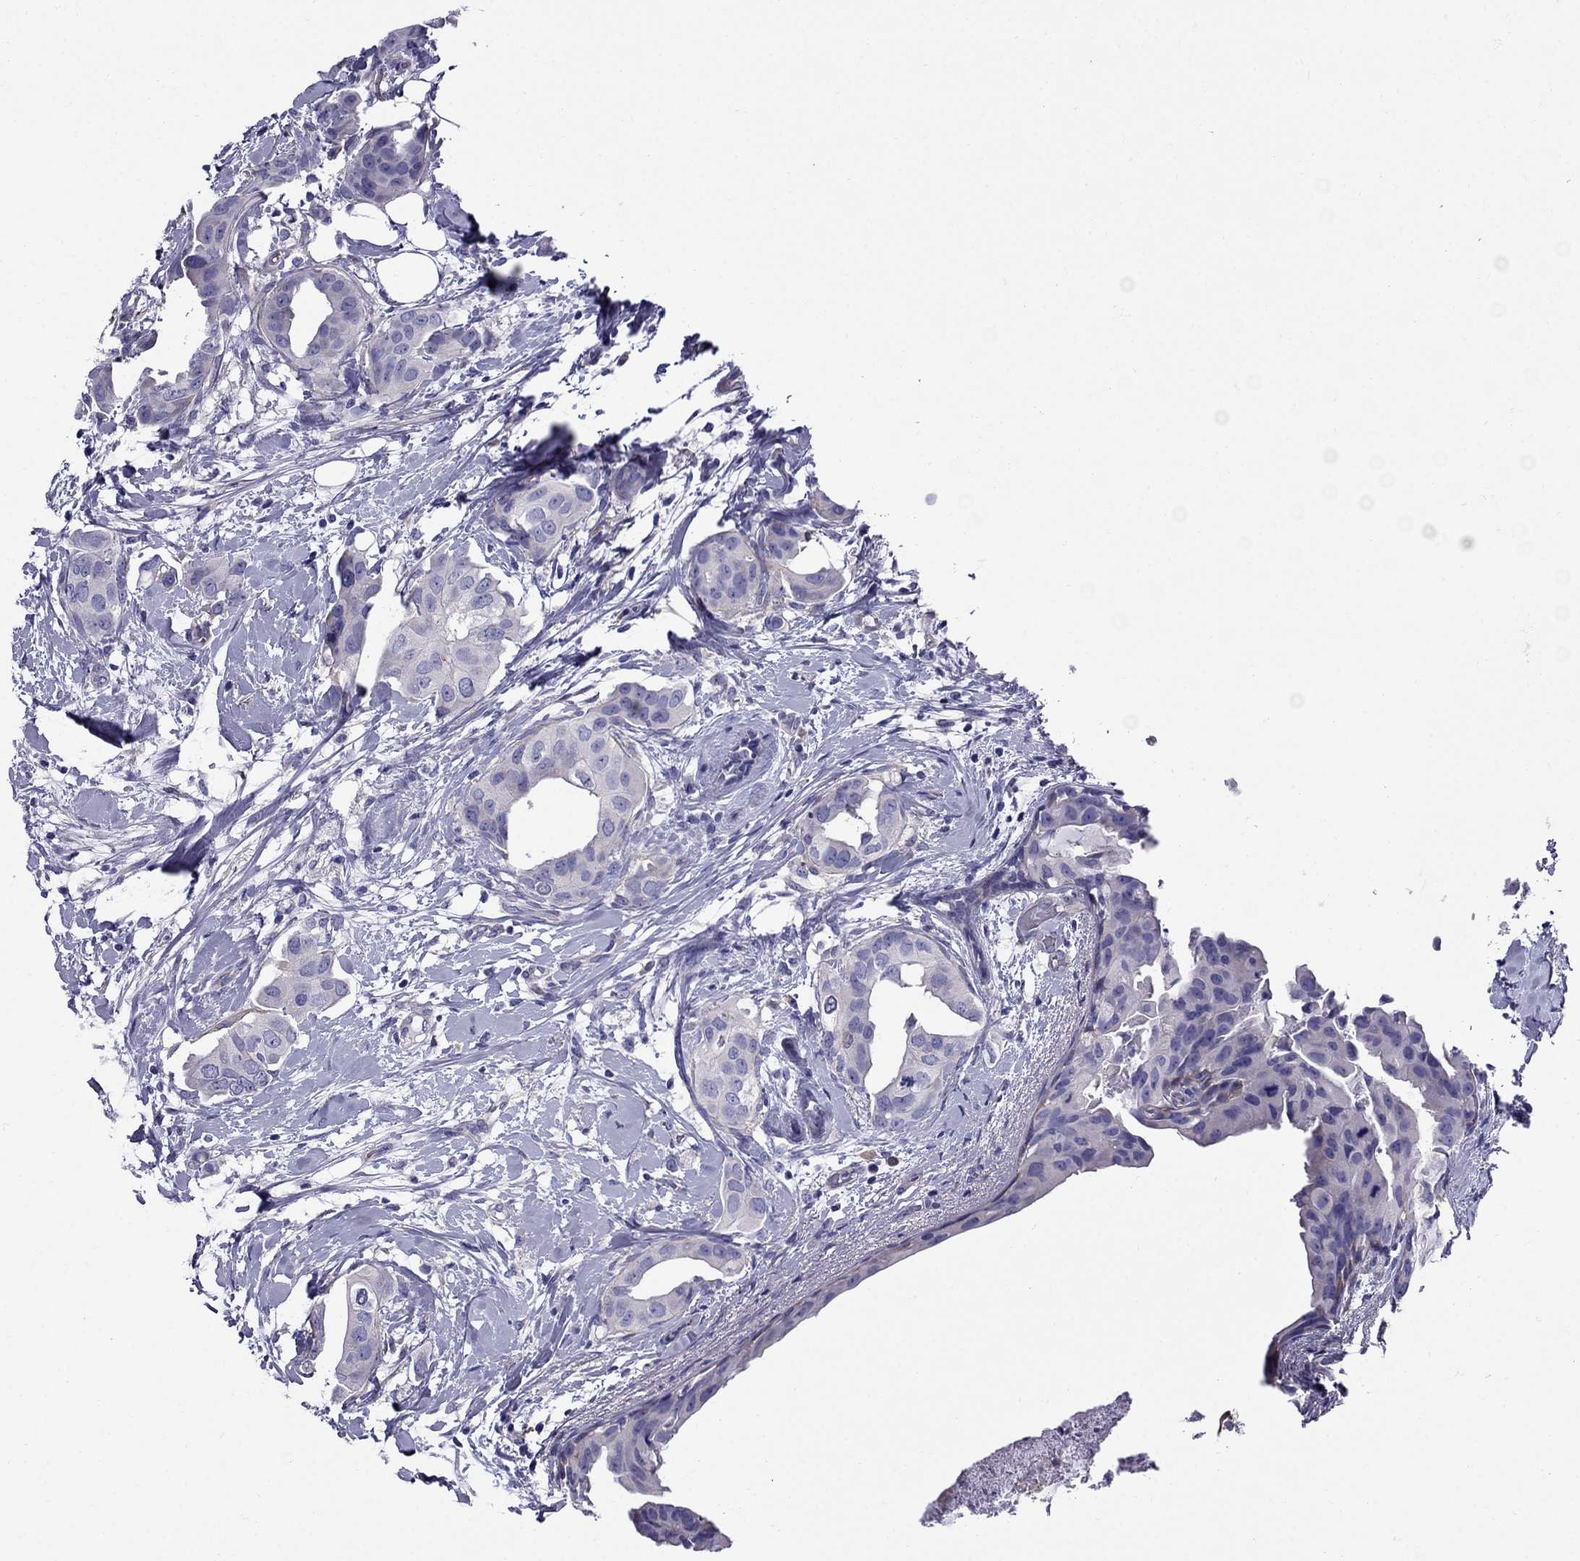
{"staining": {"intensity": "negative", "quantity": "none", "location": "none"}, "tissue": "breast cancer", "cell_type": "Tumor cells", "image_type": "cancer", "snomed": [{"axis": "morphology", "description": "Normal tissue, NOS"}, {"axis": "morphology", "description": "Duct carcinoma"}, {"axis": "topography", "description": "Breast"}], "caption": "Breast cancer (invasive ductal carcinoma) was stained to show a protein in brown. There is no significant staining in tumor cells.", "gene": "GPR50", "patient": {"sex": "female", "age": 40}}